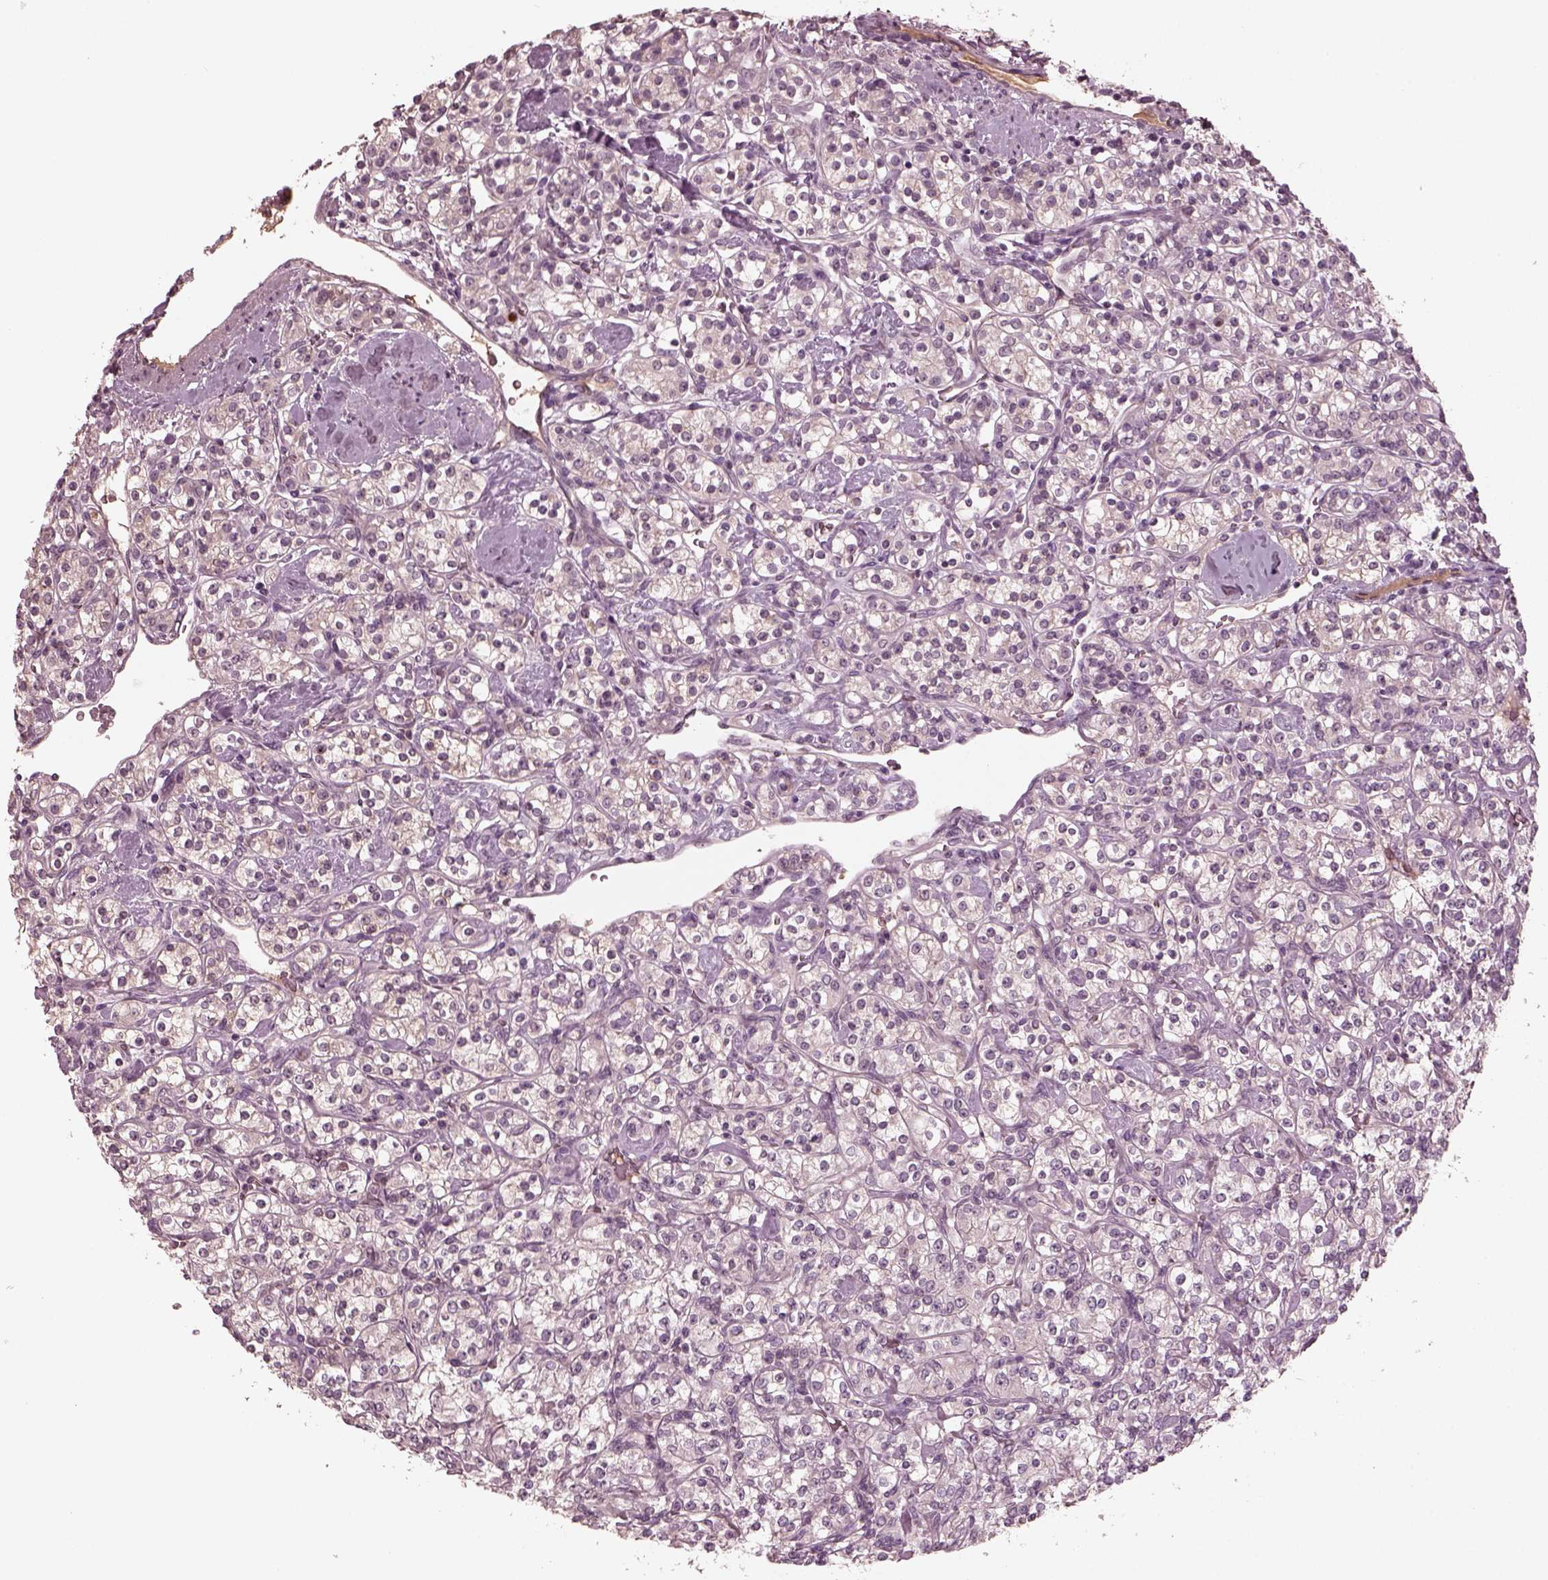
{"staining": {"intensity": "negative", "quantity": "none", "location": "none"}, "tissue": "renal cancer", "cell_type": "Tumor cells", "image_type": "cancer", "snomed": [{"axis": "morphology", "description": "Adenocarcinoma, NOS"}, {"axis": "topography", "description": "Kidney"}], "caption": "Immunohistochemical staining of renal adenocarcinoma exhibits no significant staining in tumor cells. Brightfield microscopy of immunohistochemistry (IHC) stained with DAB (3,3'-diaminobenzidine) (brown) and hematoxylin (blue), captured at high magnification.", "gene": "PORCN", "patient": {"sex": "male", "age": 77}}